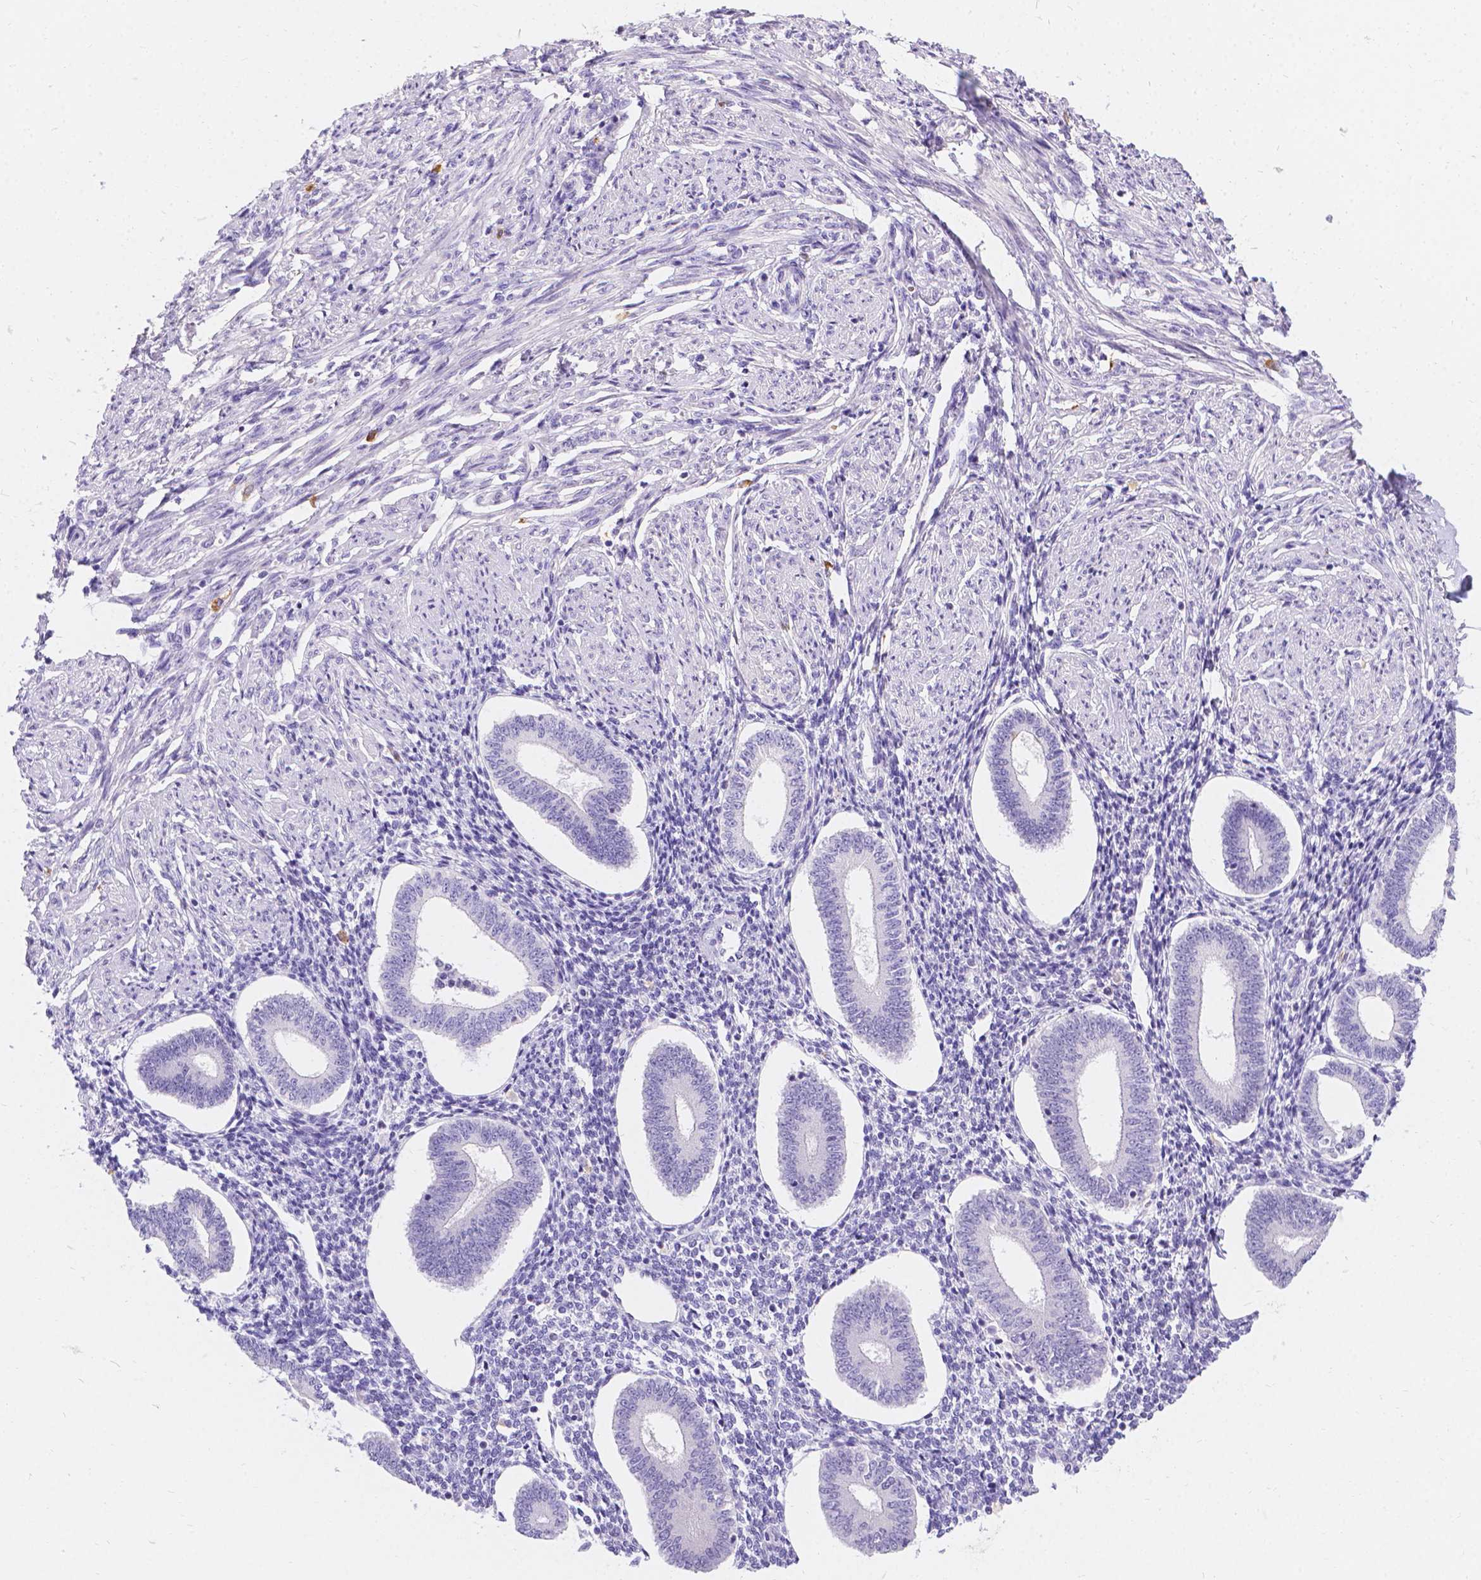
{"staining": {"intensity": "negative", "quantity": "none", "location": "none"}, "tissue": "endometrium", "cell_type": "Cells in endometrial stroma", "image_type": "normal", "snomed": [{"axis": "morphology", "description": "Normal tissue, NOS"}, {"axis": "topography", "description": "Endometrium"}], "caption": "High power microscopy micrograph of an immunohistochemistry histopathology image of benign endometrium, revealing no significant expression in cells in endometrial stroma. (DAB (3,3'-diaminobenzidine) immunohistochemistry, high magnification).", "gene": "GNRHR", "patient": {"sex": "female", "age": 40}}